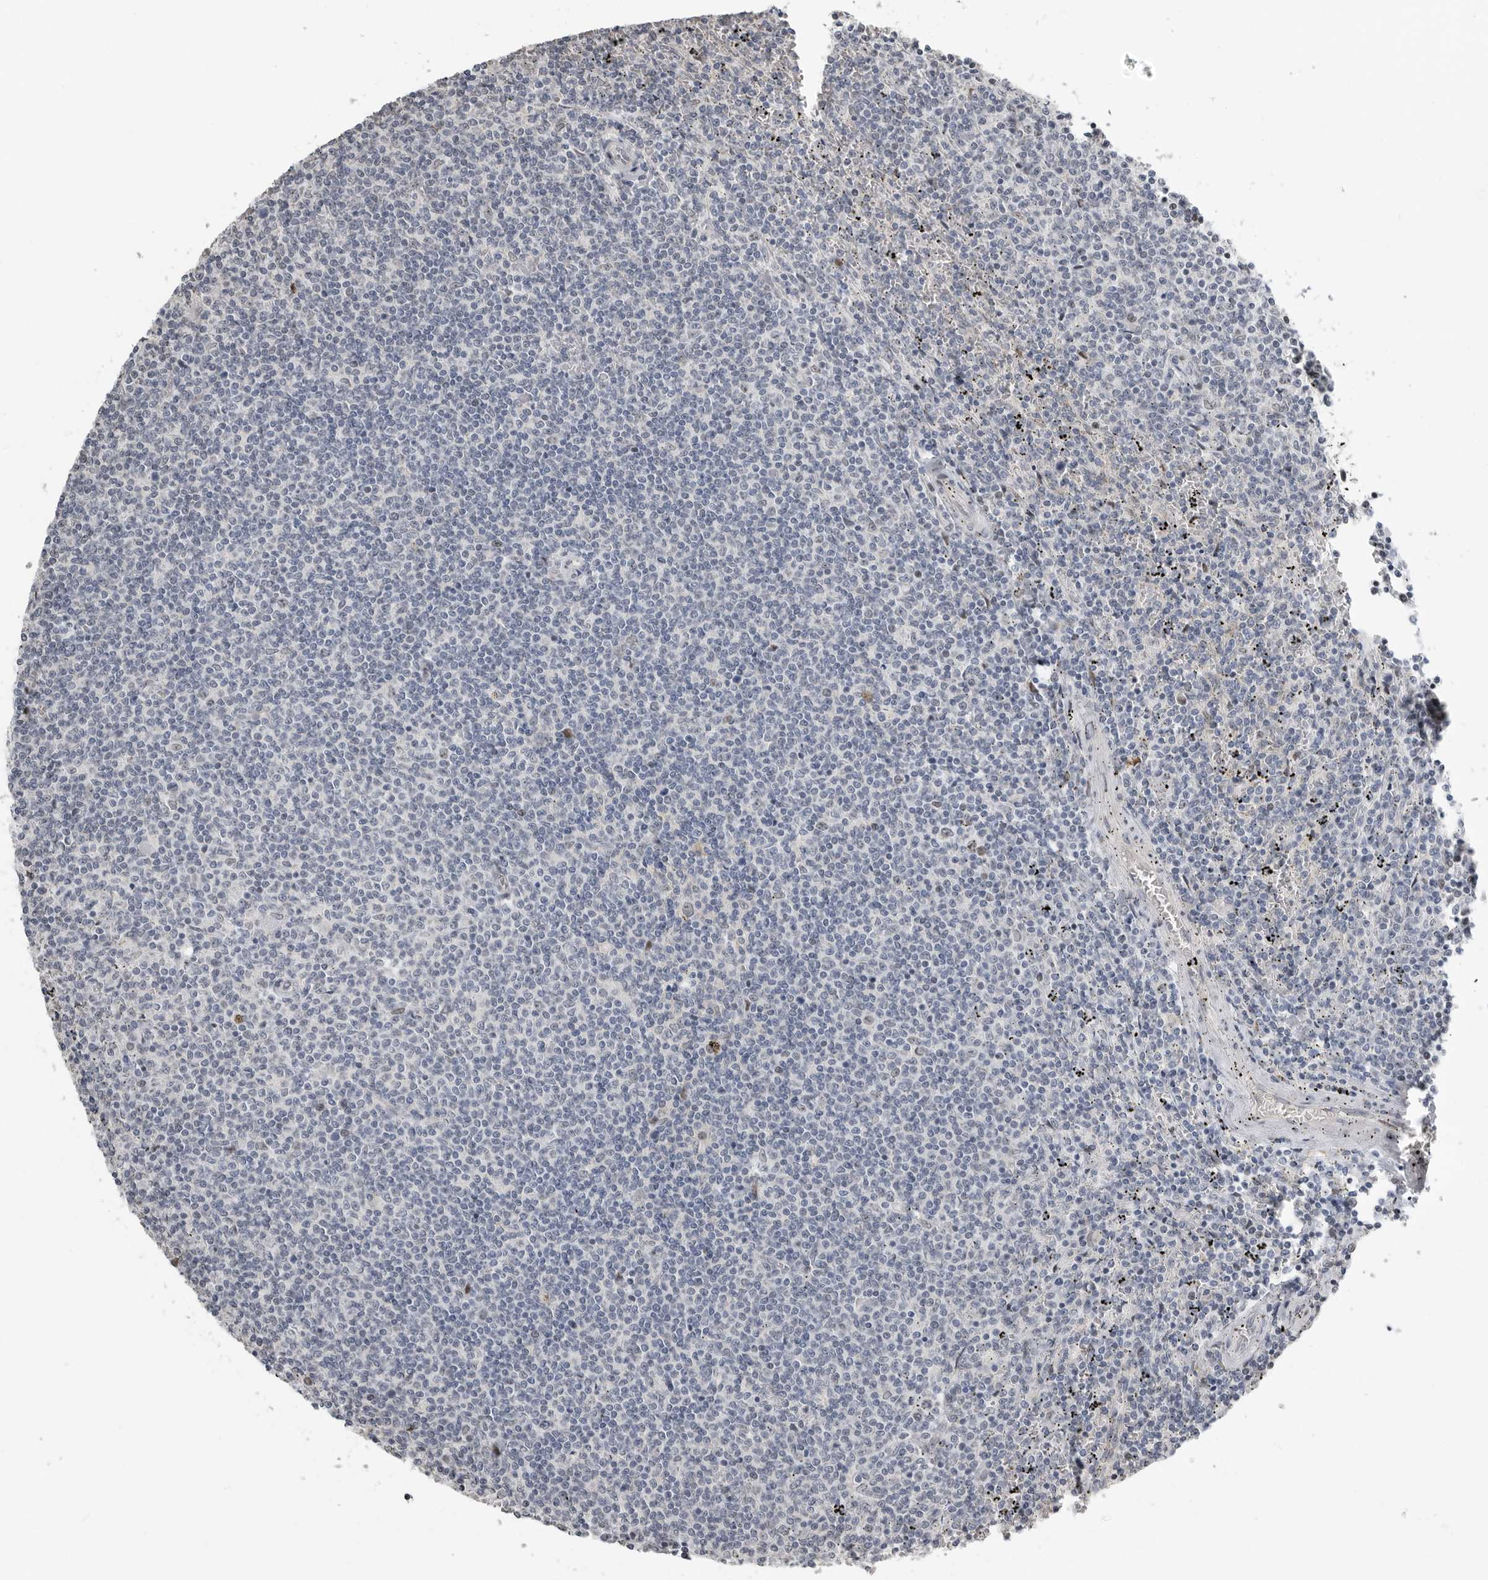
{"staining": {"intensity": "negative", "quantity": "none", "location": "none"}, "tissue": "lymphoma", "cell_type": "Tumor cells", "image_type": "cancer", "snomed": [{"axis": "morphology", "description": "Malignant lymphoma, non-Hodgkin's type, Low grade"}, {"axis": "topography", "description": "Spleen"}], "caption": "An image of human lymphoma is negative for staining in tumor cells. Nuclei are stained in blue.", "gene": "PCMTD1", "patient": {"sex": "female", "age": 50}}